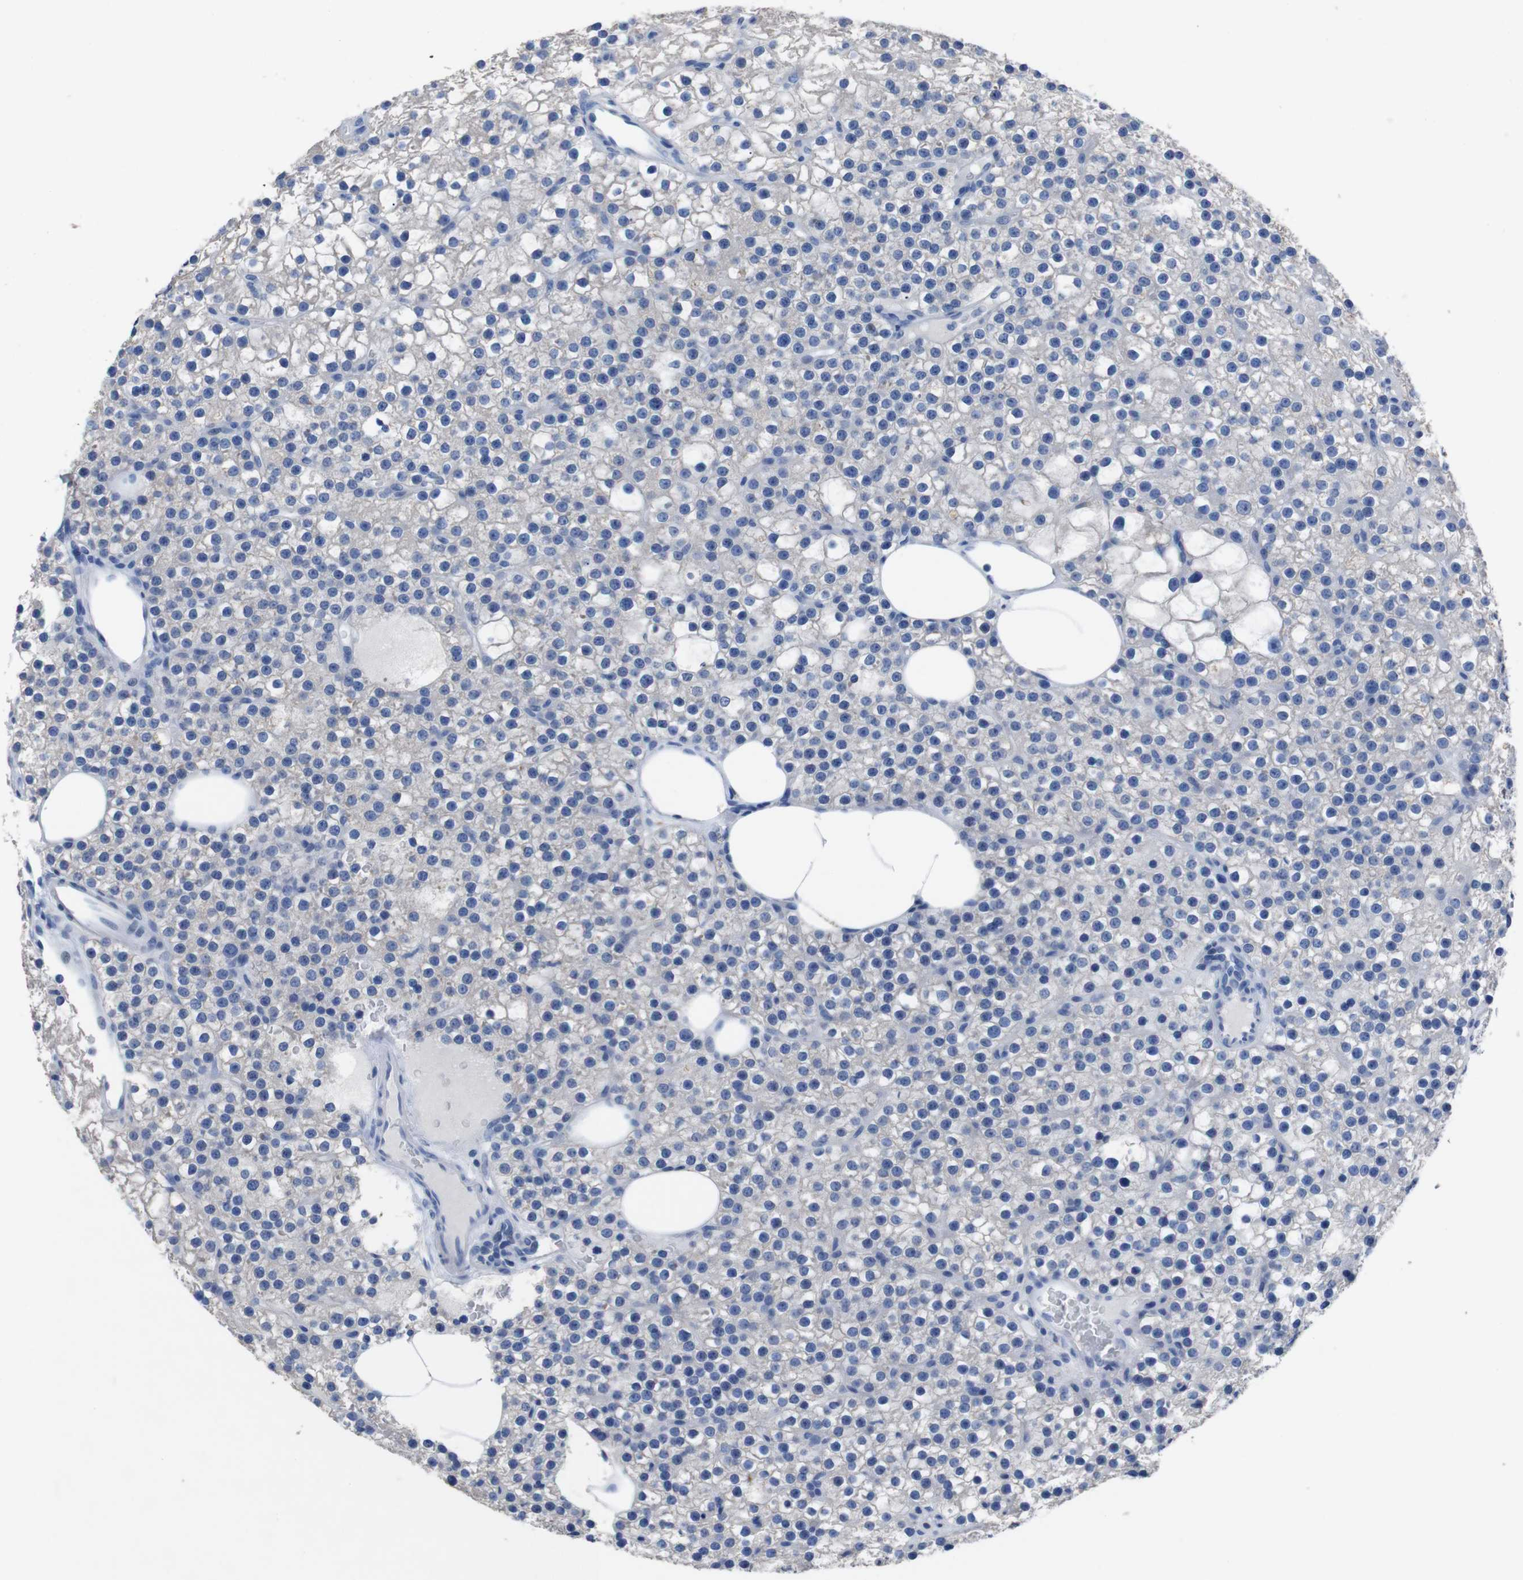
{"staining": {"intensity": "negative", "quantity": "none", "location": "none"}, "tissue": "parathyroid gland", "cell_type": "Glandular cells", "image_type": "normal", "snomed": [{"axis": "morphology", "description": "Normal tissue, NOS"}, {"axis": "morphology", "description": "Adenoma, NOS"}, {"axis": "topography", "description": "Parathyroid gland"}], "caption": "A photomicrograph of parathyroid gland stained for a protein reveals no brown staining in glandular cells. Nuclei are stained in blue.", "gene": "GJB2", "patient": {"sex": "female", "age": 70}}